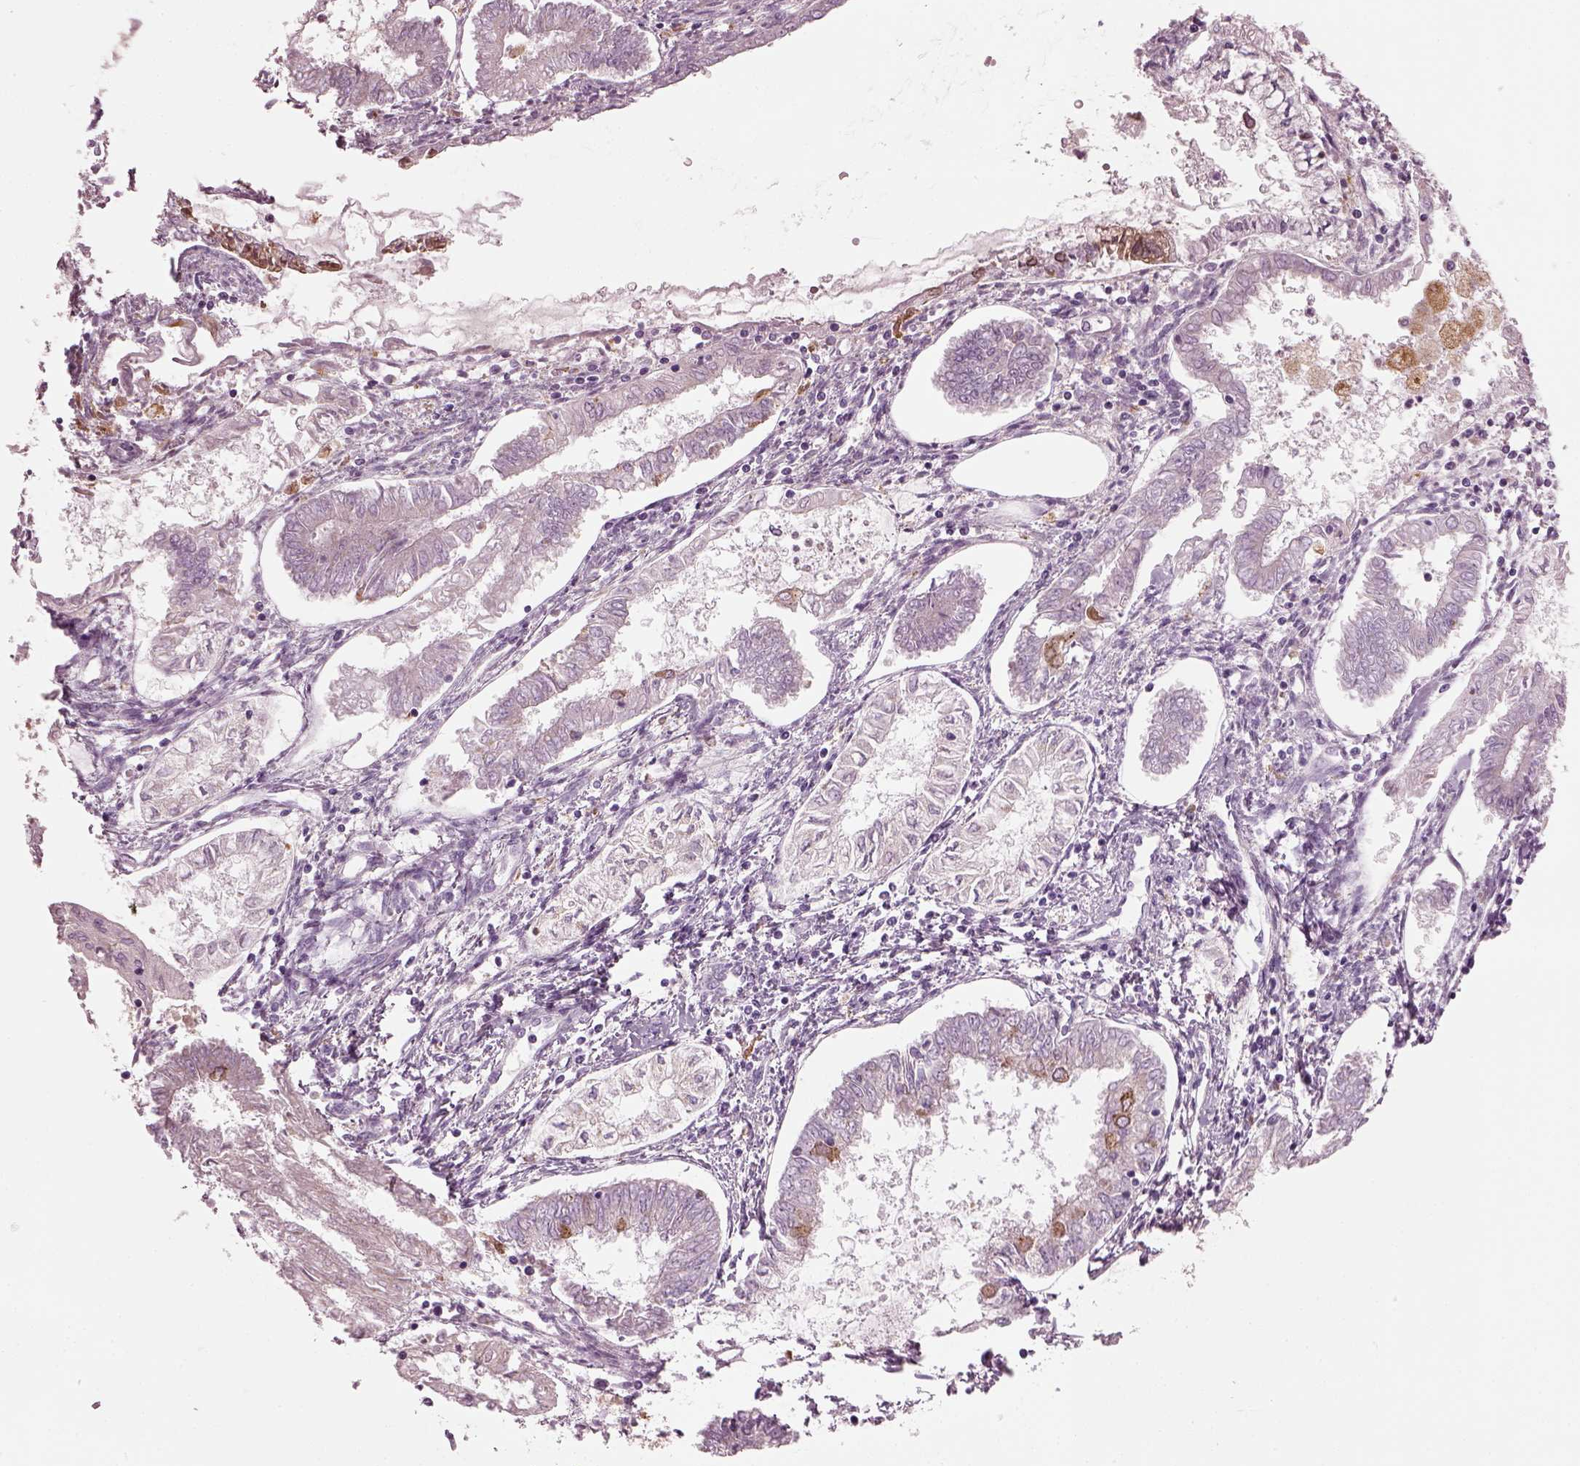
{"staining": {"intensity": "moderate", "quantity": "<25%", "location": "cytoplasmic/membranous"}, "tissue": "endometrial cancer", "cell_type": "Tumor cells", "image_type": "cancer", "snomed": [{"axis": "morphology", "description": "Adenocarcinoma, NOS"}, {"axis": "topography", "description": "Endometrium"}], "caption": "Human adenocarcinoma (endometrial) stained with a protein marker exhibits moderate staining in tumor cells.", "gene": "TMEM231", "patient": {"sex": "female", "age": 68}}